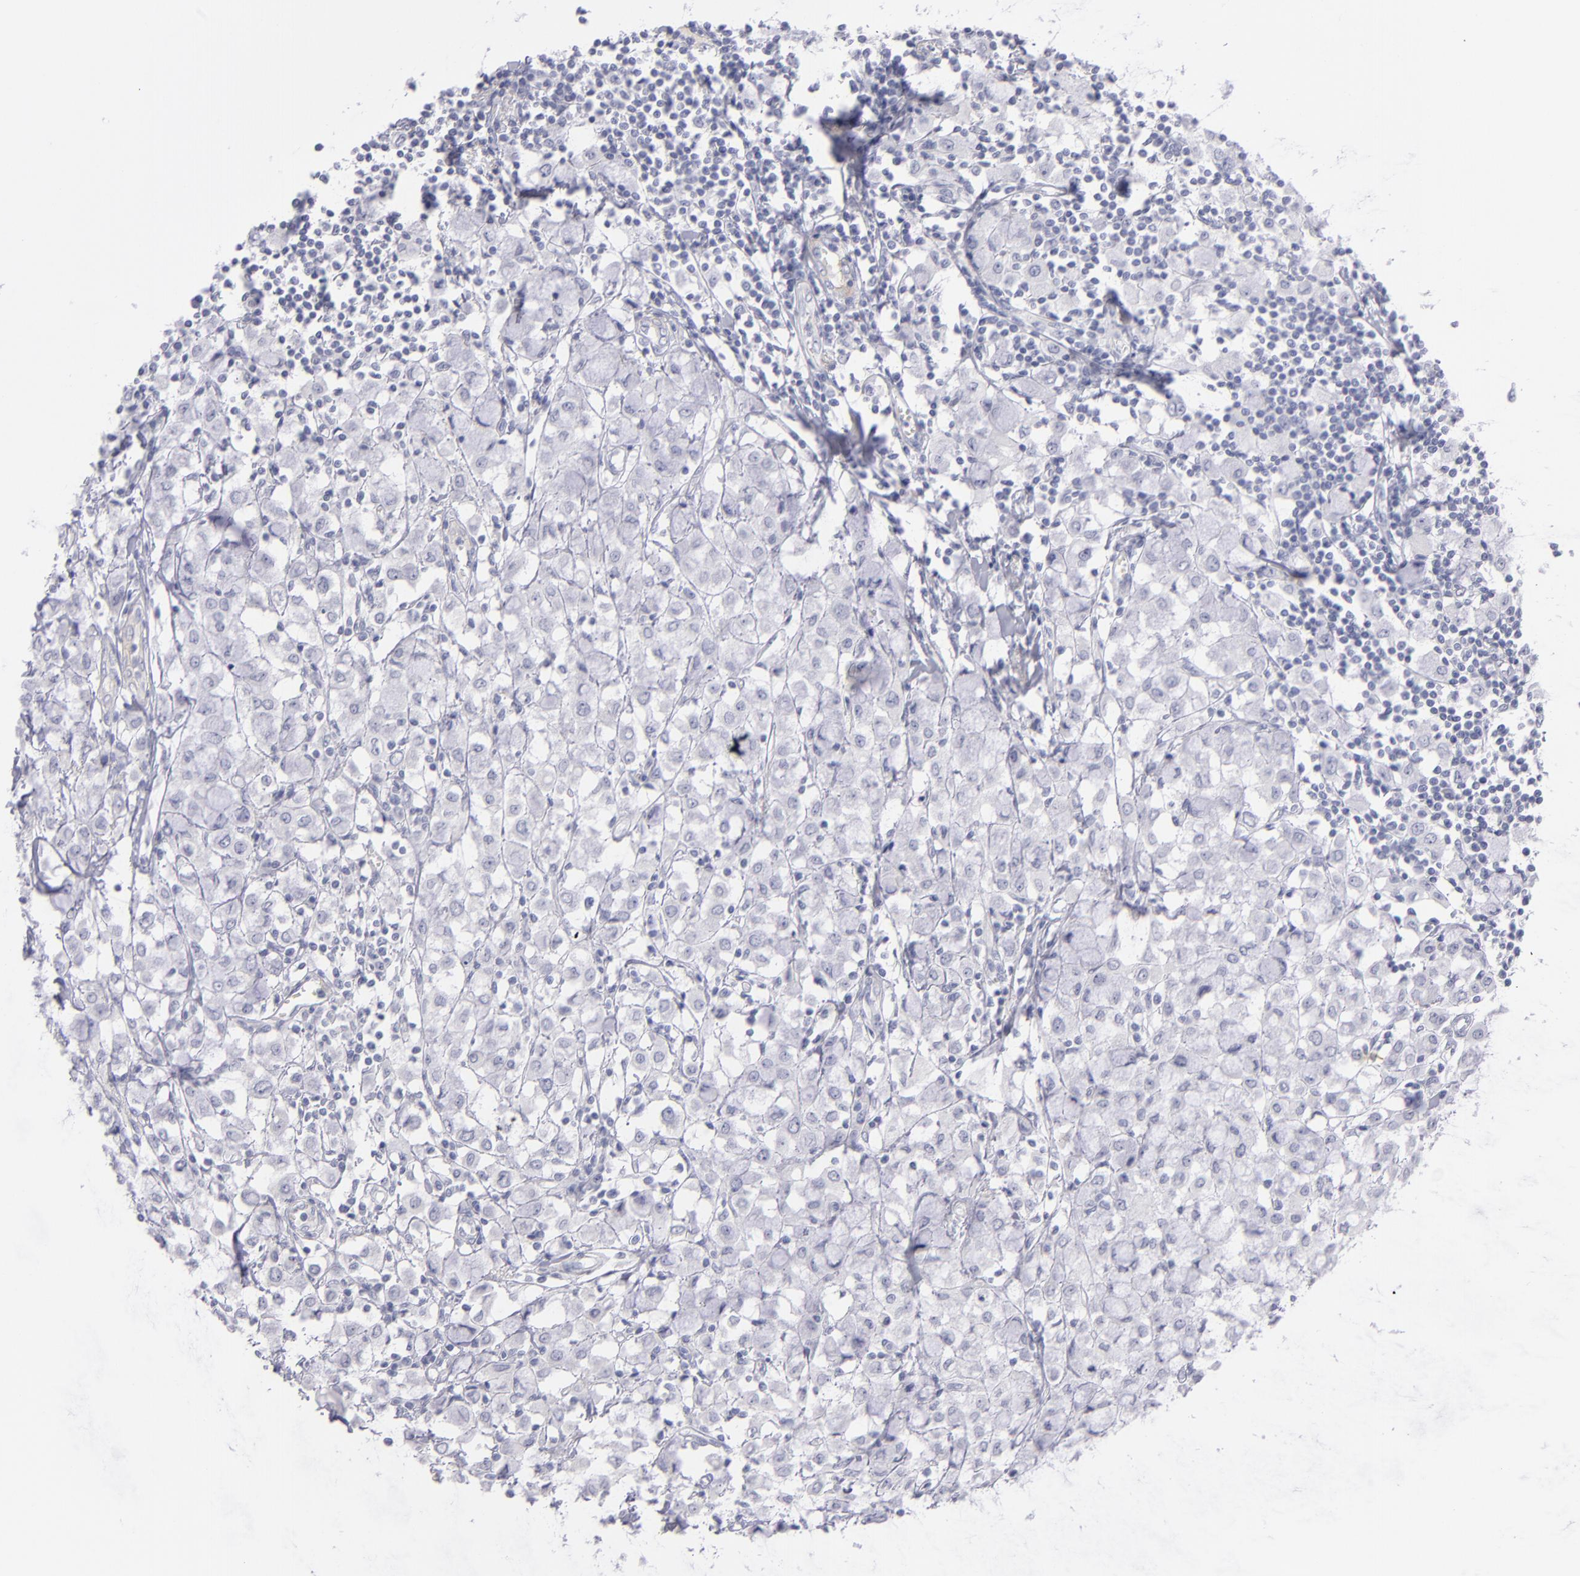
{"staining": {"intensity": "negative", "quantity": "none", "location": "none"}, "tissue": "breast cancer", "cell_type": "Tumor cells", "image_type": "cancer", "snomed": [{"axis": "morphology", "description": "Lobular carcinoma"}, {"axis": "topography", "description": "Breast"}], "caption": "The image exhibits no significant staining in tumor cells of lobular carcinoma (breast).", "gene": "MYH11", "patient": {"sex": "female", "age": 85}}